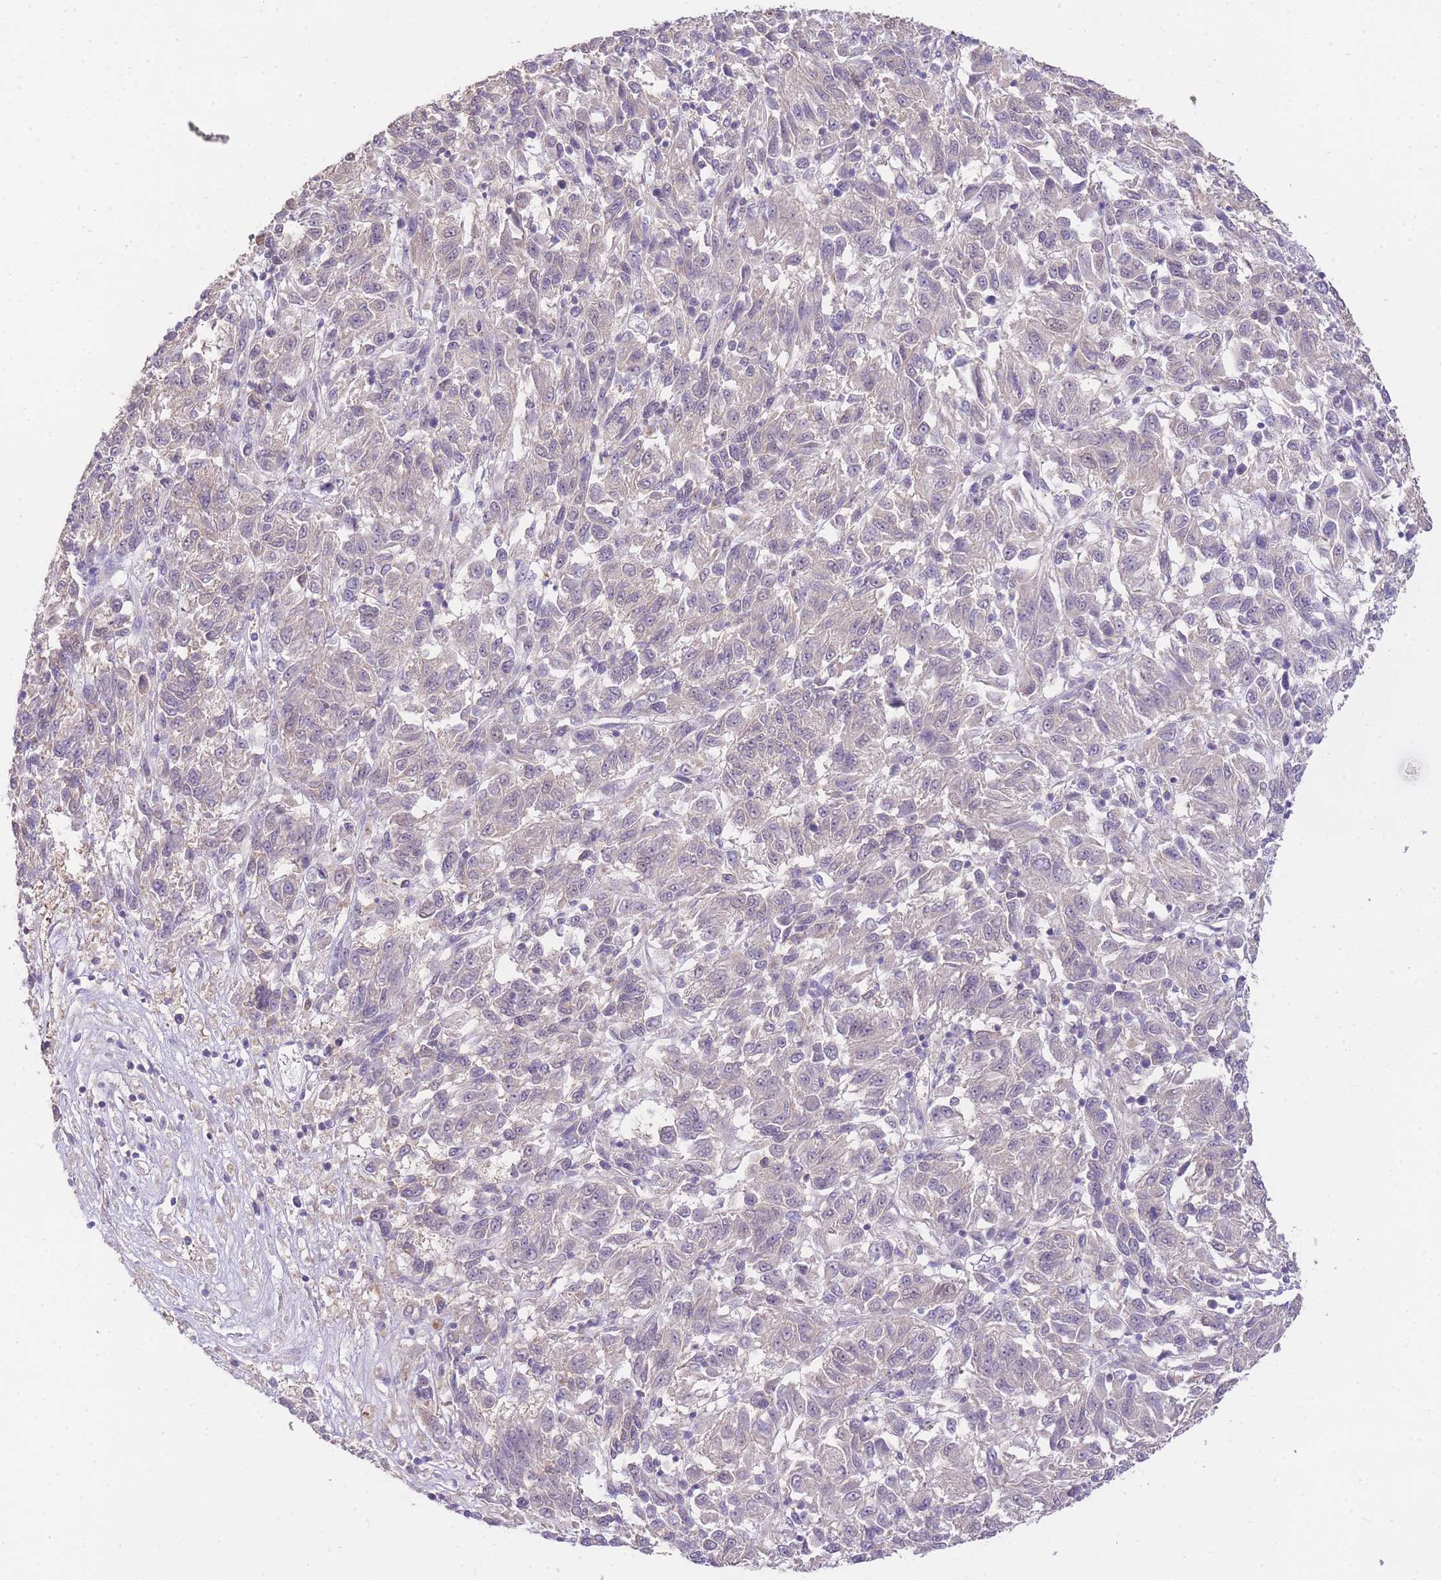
{"staining": {"intensity": "negative", "quantity": "none", "location": "none"}, "tissue": "melanoma", "cell_type": "Tumor cells", "image_type": "cancer", "snomed": [{"axis": "morphology", "description": "Malignant melanoma, Metastatic site"}, {"axis": "topography", "description": "Lung"}], "caption": "Micrograph shows no protein expression in tumor cells of melanoma tissue.", "gene": "UBXN7", "patient": {"sex": "male", "age": 64}}